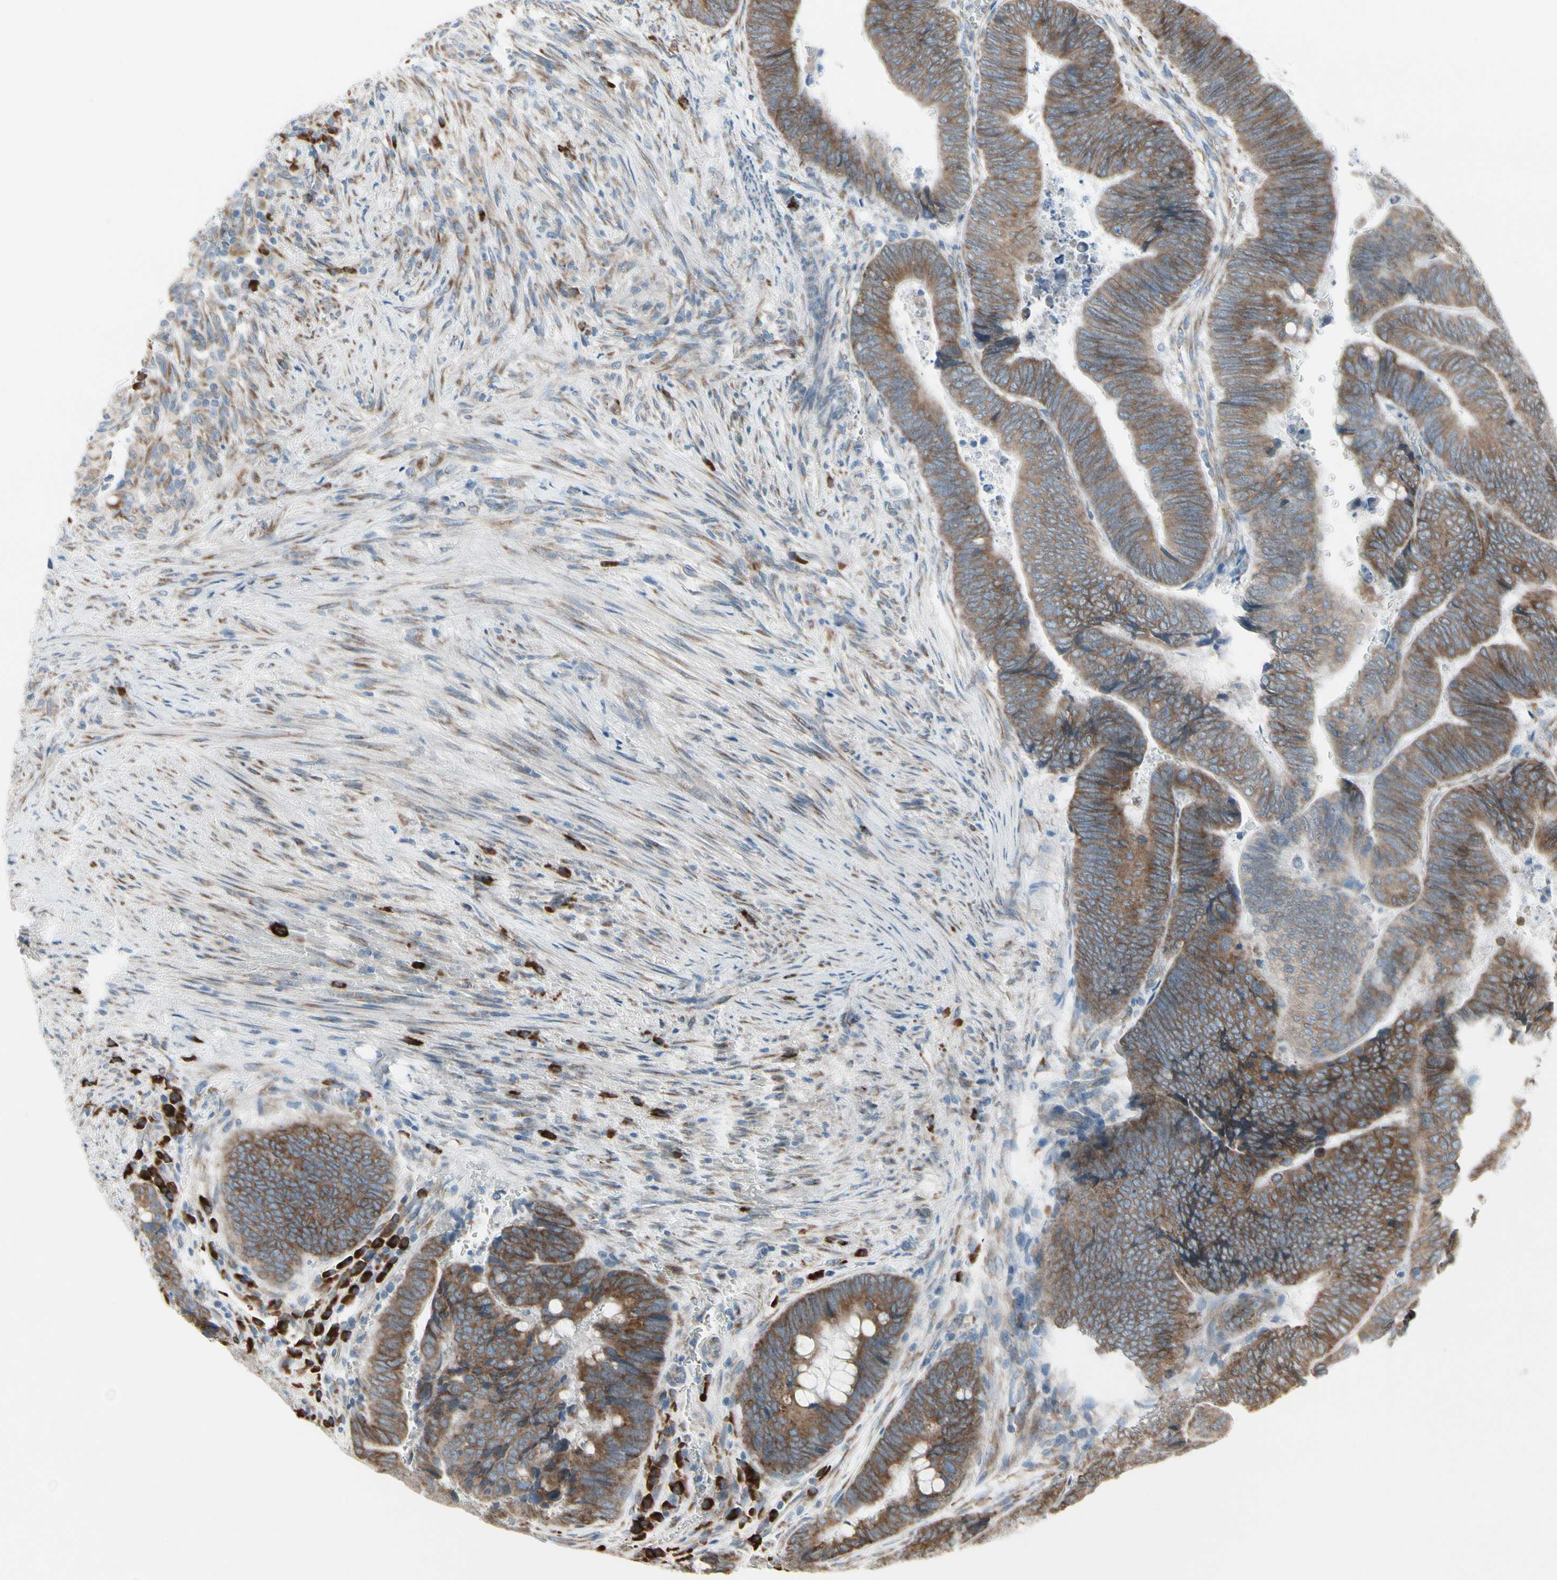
{"staining": {"intensity": "moderate", "quantity": ">75%", "location": "cytoplasmic/membranous"}, "tissue": "colorectal cancer", "cell_type": "Tumor cells", "image_type": "cancer", "snomed": [{"axis": "morphology", "description": "Normal tissue, NOS"}, {"axis": "morphology", "description": "Adenocarcinoma, NOS"}, {"axis": "topography", "description": "Rectum"}, {"axis": "topography", "description": "Peripheral nerve tissue"}], "caption": "About >75% of tumor cells in colorectal adenocarcinoma display moderate cytoplasmic/membranous protein positivity as visualized by brown immunohistochemical staining.", "gene": "FNDC3A", "patient": {"sex": "male", "age": 92}}